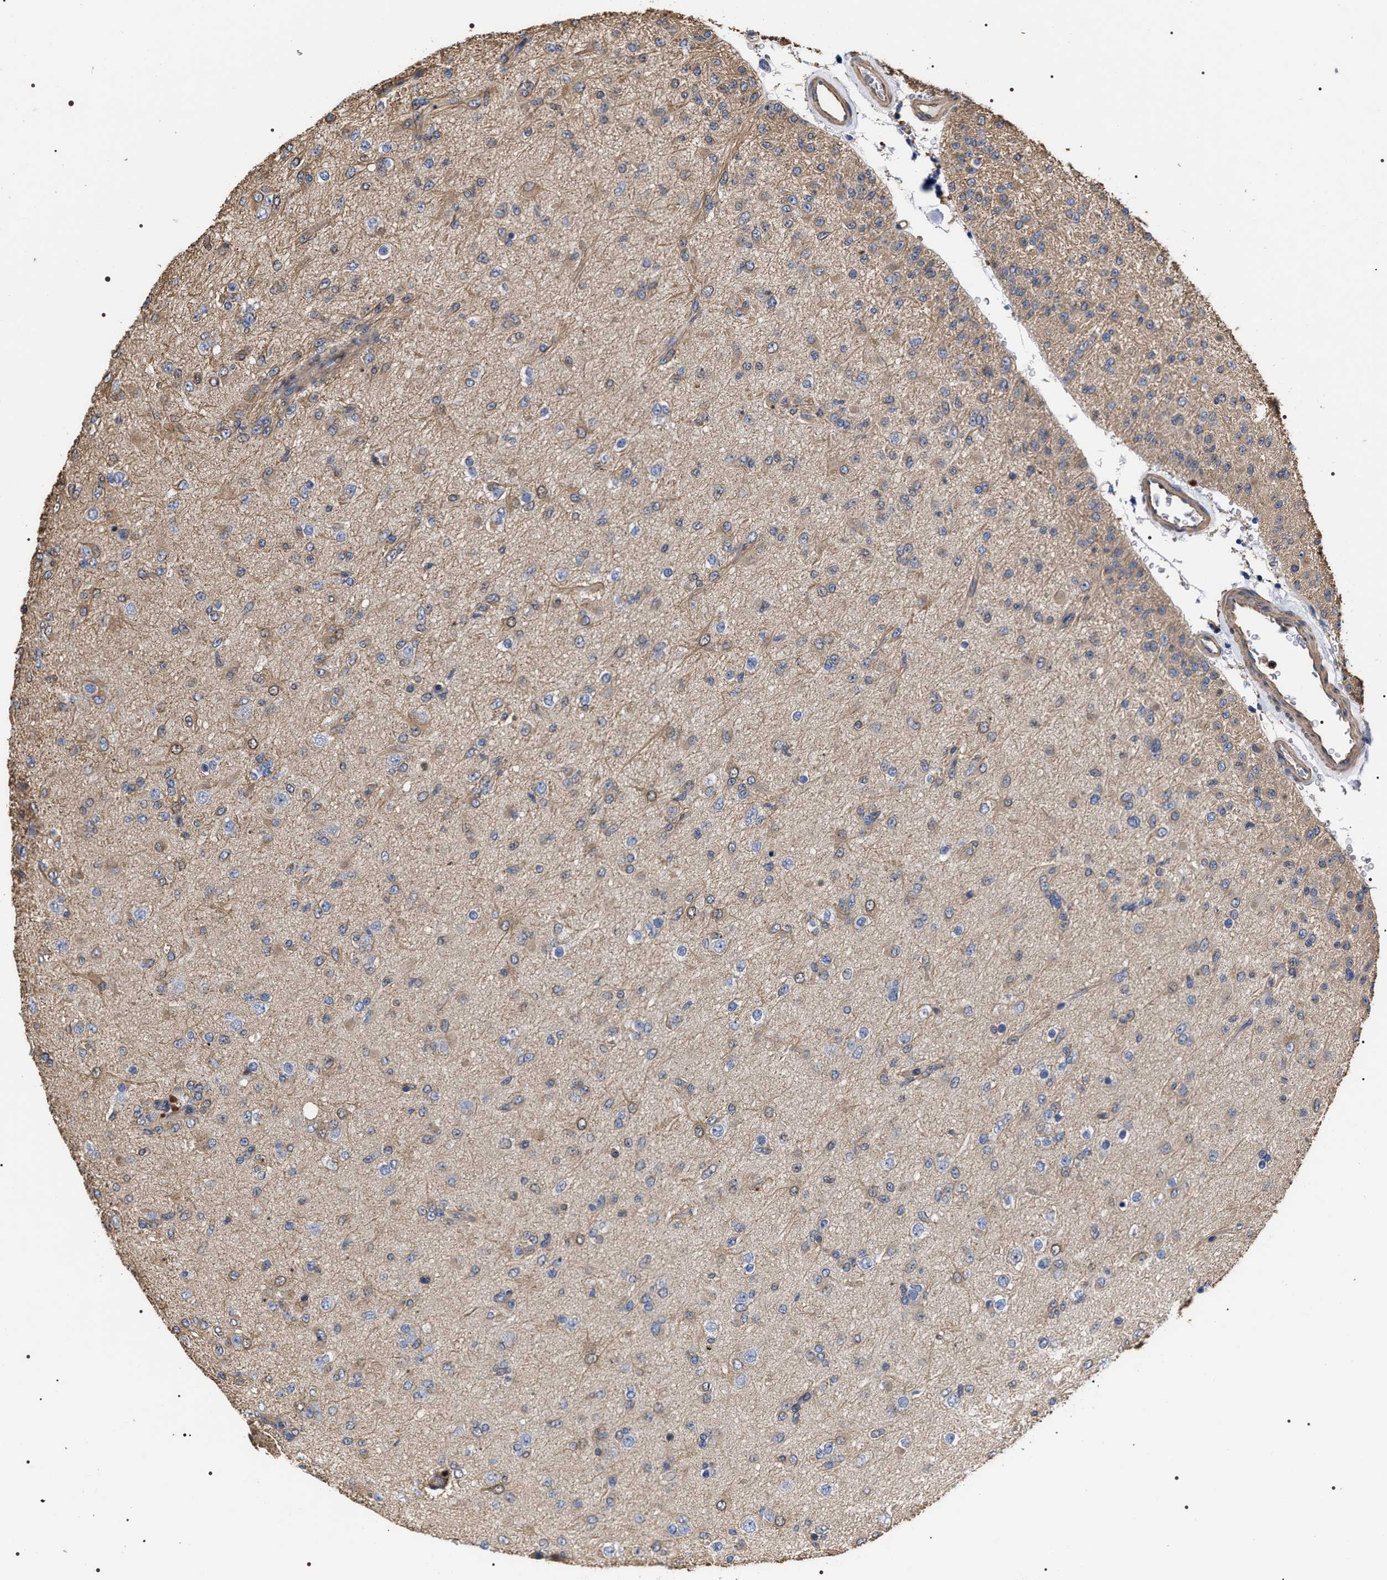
{"staining": {"intensity": "weak", "quantity": "25%-75%", "location": "cytoplasmic/membranous"}, "tissue": "glioma", "cell_type": "Tumor cells", "image_type": "cancer", "snomed": [{"axis": "morphology", "description": "Glioma, malignant, Low grade"}, {"axis": "topography", "description": "Brain"}], "caption": "A histopathology image showing weak cytoplasmic/membranous expression in about 25%-75% of tumor cells in malignant glioma (low-grade), as visualized by brown immunohistochemical staining.", "gene": "TSPAN33", "patient": {"sex": "male", "age": 65}}